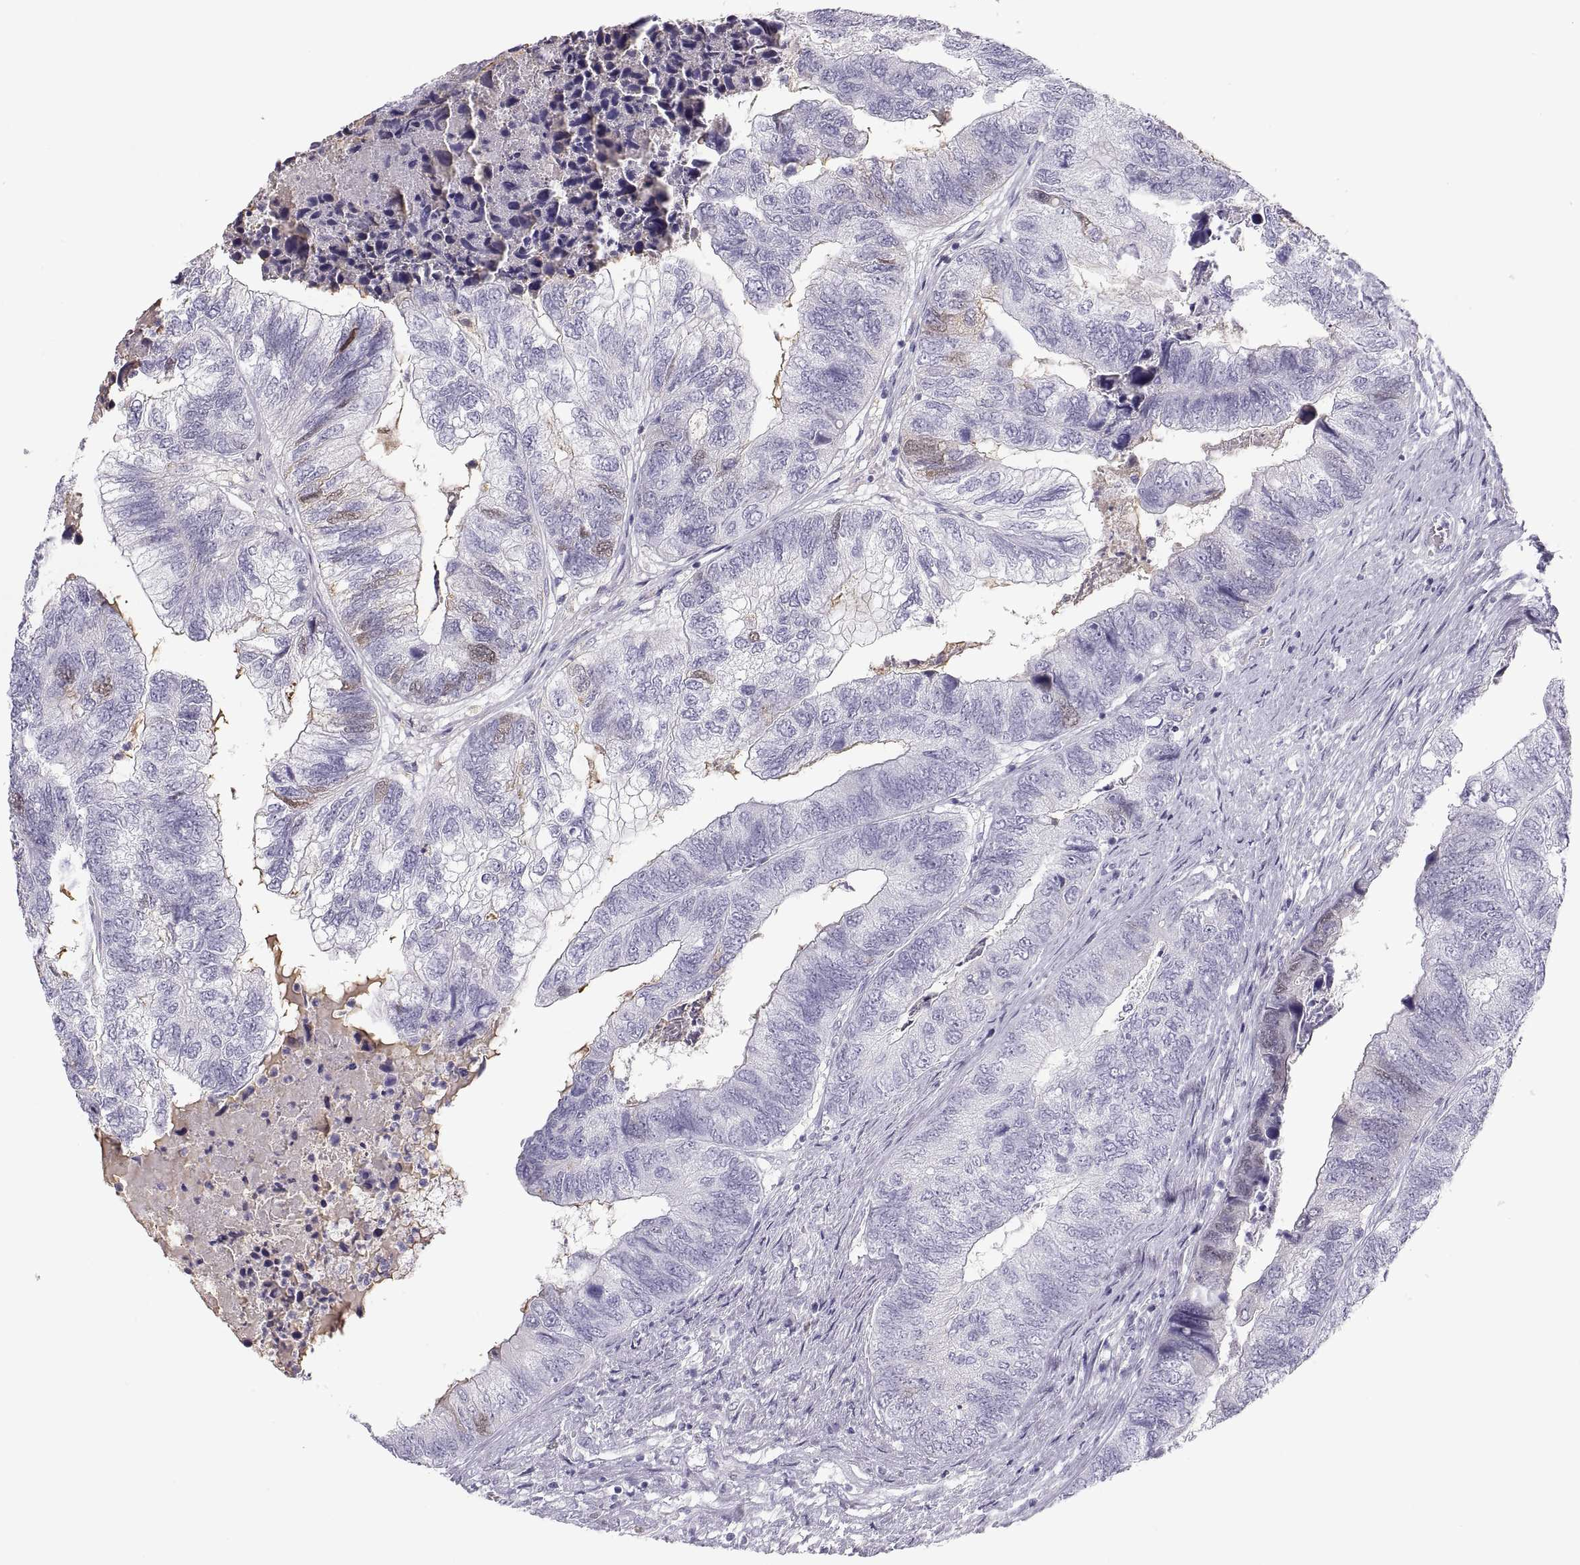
{"staining": {"intensity": "weak", "quantity": "<25%", "location": "cytoplasmic/membranous"}, "tissue": "colorectal cancer", "cell_type": "Tumor cells", "image_type": "cancer", "snomed": [{"axis": "morphology", "description": "Adenocarcinoma, NOS"}, {"axis": "topography", "description": "Colon"}], "caption": "This photomicrograph is of colorectal adenocarcinoma stained with IHC to label a protein in brown with the nuclei are counter-stained blue. There is no staining in tumor cells.", "gene": "MAGEB2", "patient": {"sex": "female", "age": 67}}